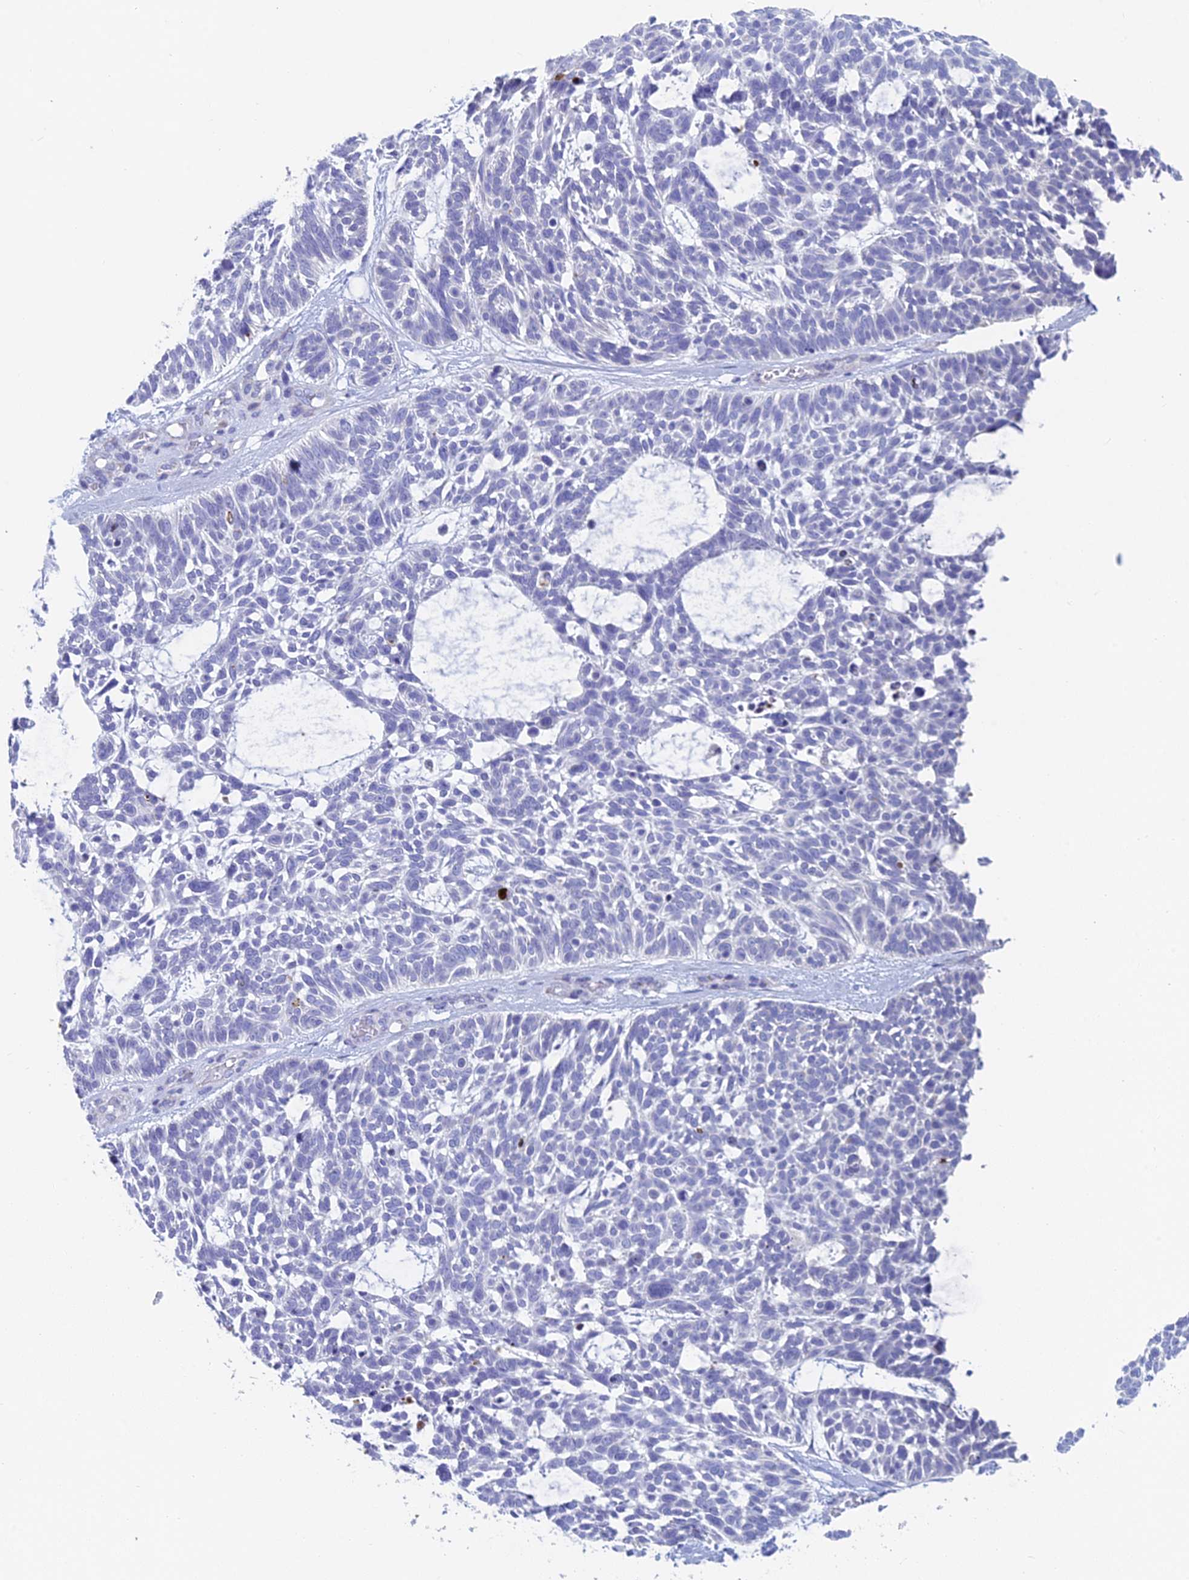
{"staining": {"intensity": "negative", "quantity": "none", "location": "none"}, "tissue": "skin cancer", "cell_type": "Tumor cells", "image_type": "cancer", "snomed": [{"axis": "morphology", "description": "Basal cell carcinoma"}, {"axis": "topography", "description": "Skin"}], "caption": "The image shows no staining of tumor cells in skin cancer (basal cell carcinoma). Nuclei are stained in blue.", "gene": "ACSM1", "patient": {"sex": "male", "age": 88}}